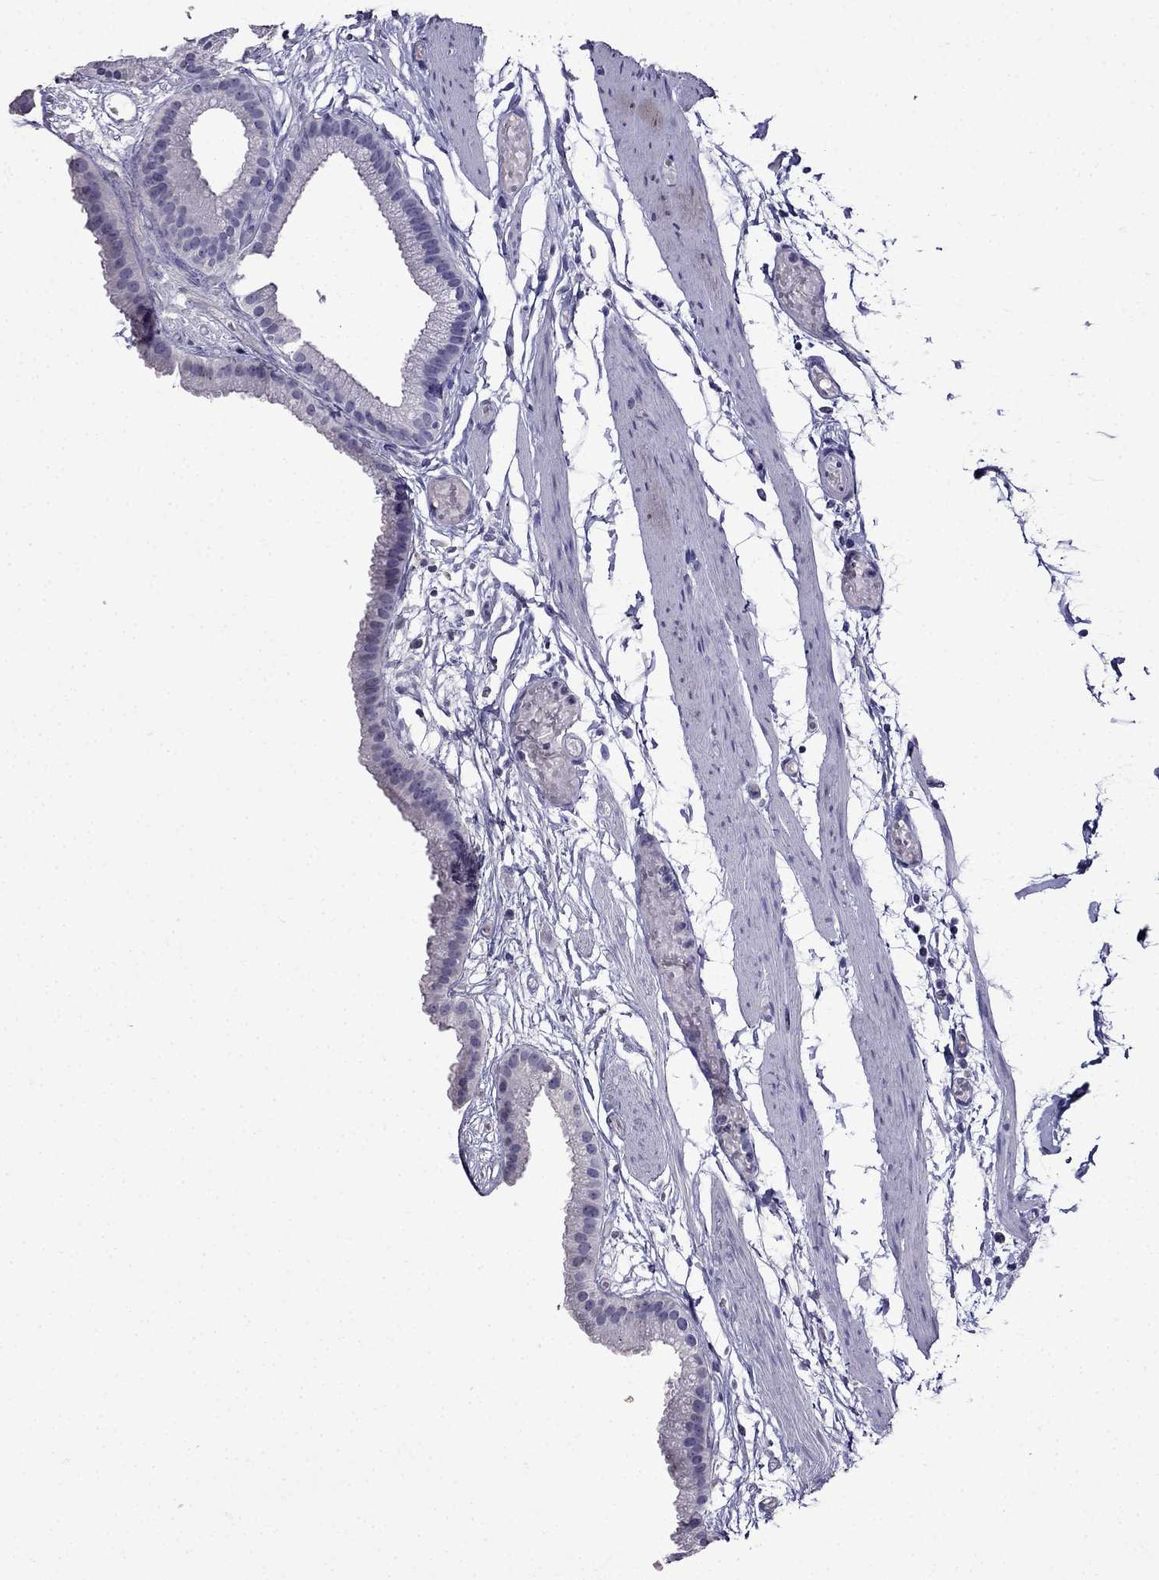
{"staining": {"intensity": "negative", "quantity": "none", "location": "none"}, "tissue": "gallbladder", "cell_type": "Glandular cells", "image_type": "normal", "snomed": [{"axis": "morphology", "description": "Normal tissue, NOS"}, {"axis": "topography", "description": "Gallbladder"}], "caption": "This is a histopathology image of immunohistochemistry staining of unremarkable gallbladder, which shows no staining in glandular cells.", "gene": "DNAH17", "patient": {"sex": "female", "age": 45}}